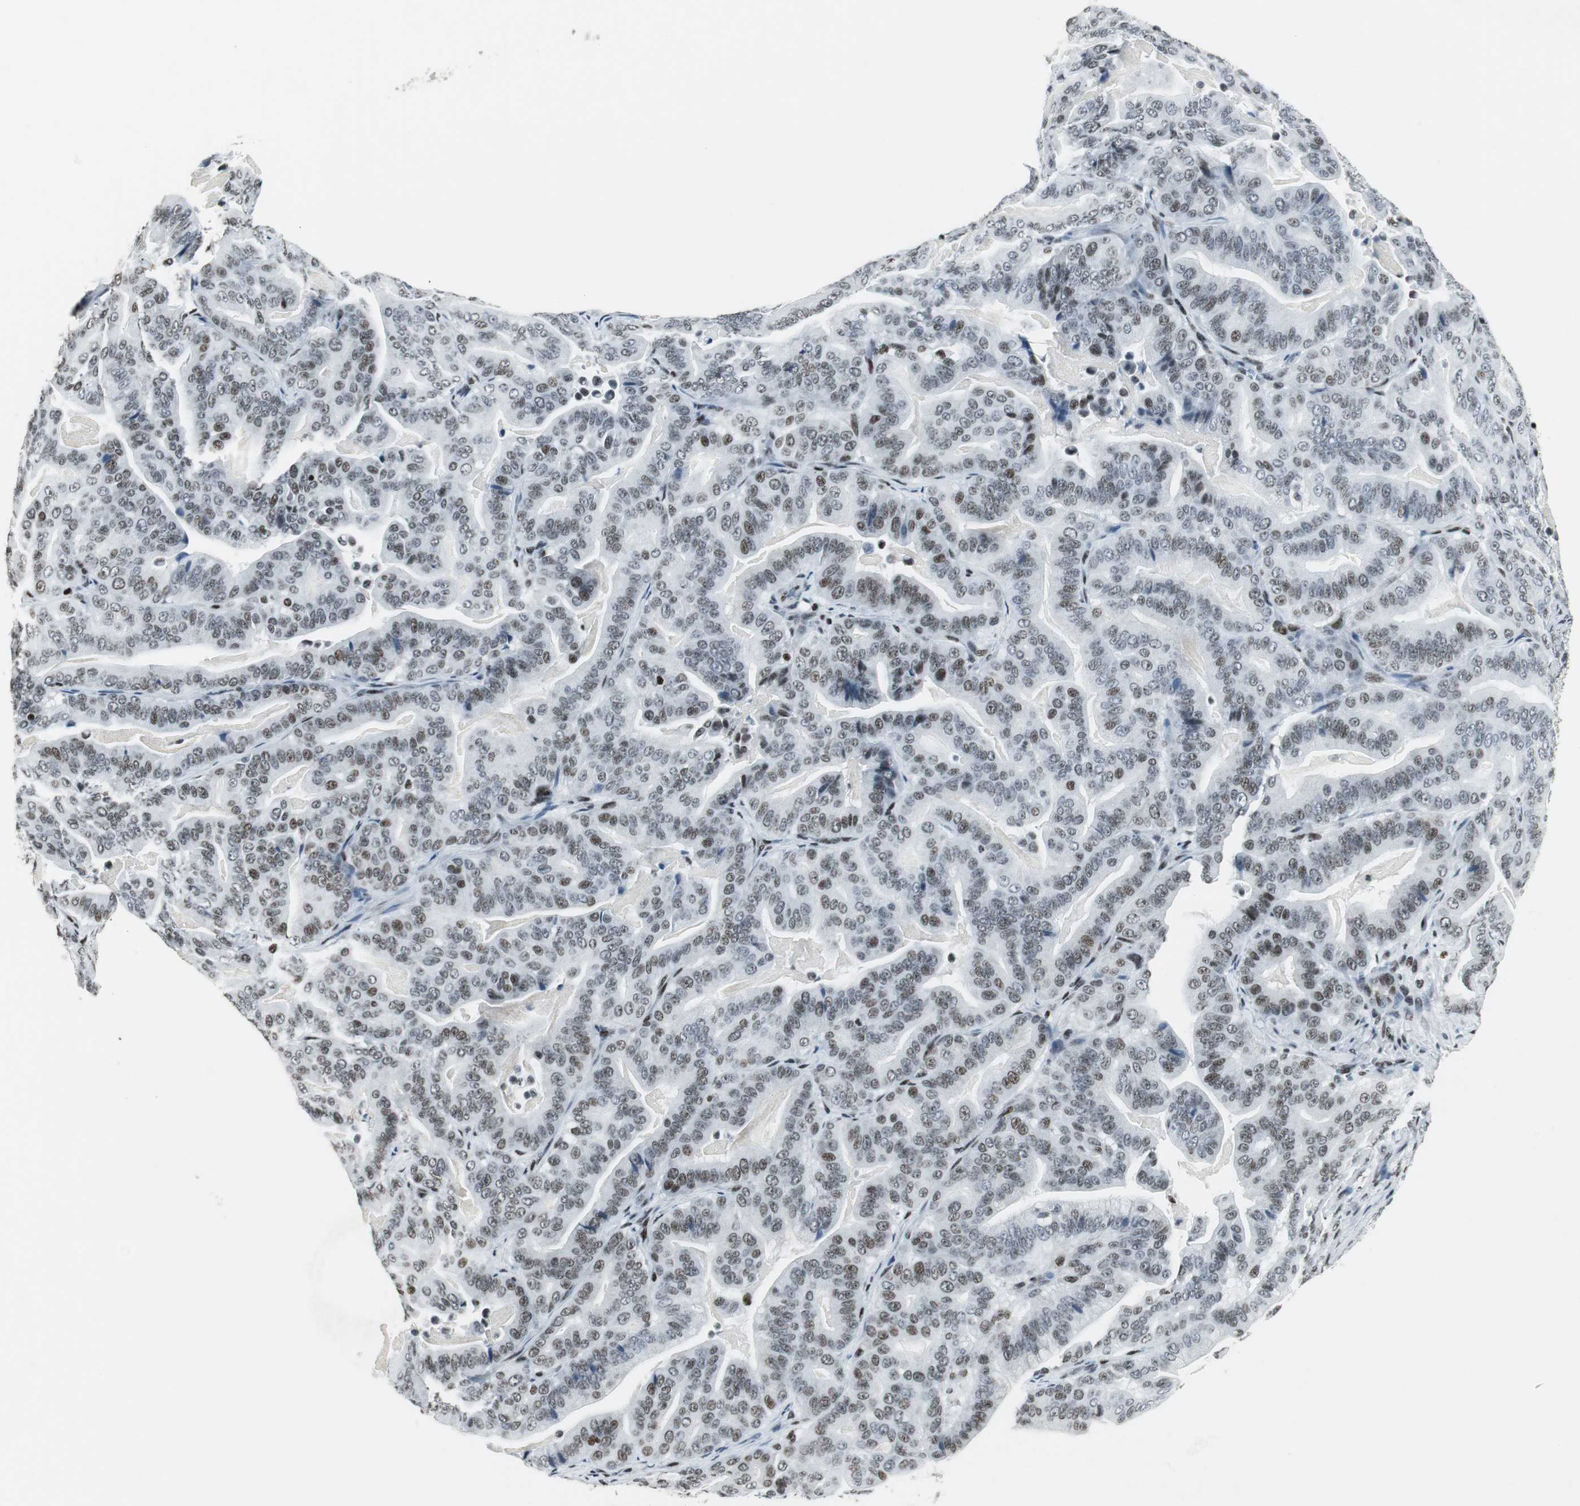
{"staining": {"intensity": "weak", "quantity": ">75%", "location": "nuclear"}, "tissue": "pancreatic cancer", "cell_type": "Tumor cells", "image_type": "cancer", "snomed": [{"axis": "morphology", "description": "Adenocarcinoma, NOS"}, {"axis": "topography", "description": "Pancreas"}], "caption": "This is an image of immunohistochemistry staining of pancreatic cancer (adenocarcinoma), which shows weak expression in the nuclear of tumor cells.", "gene": "RBBP4", "patient": {"sex": "male", "age": 63}}